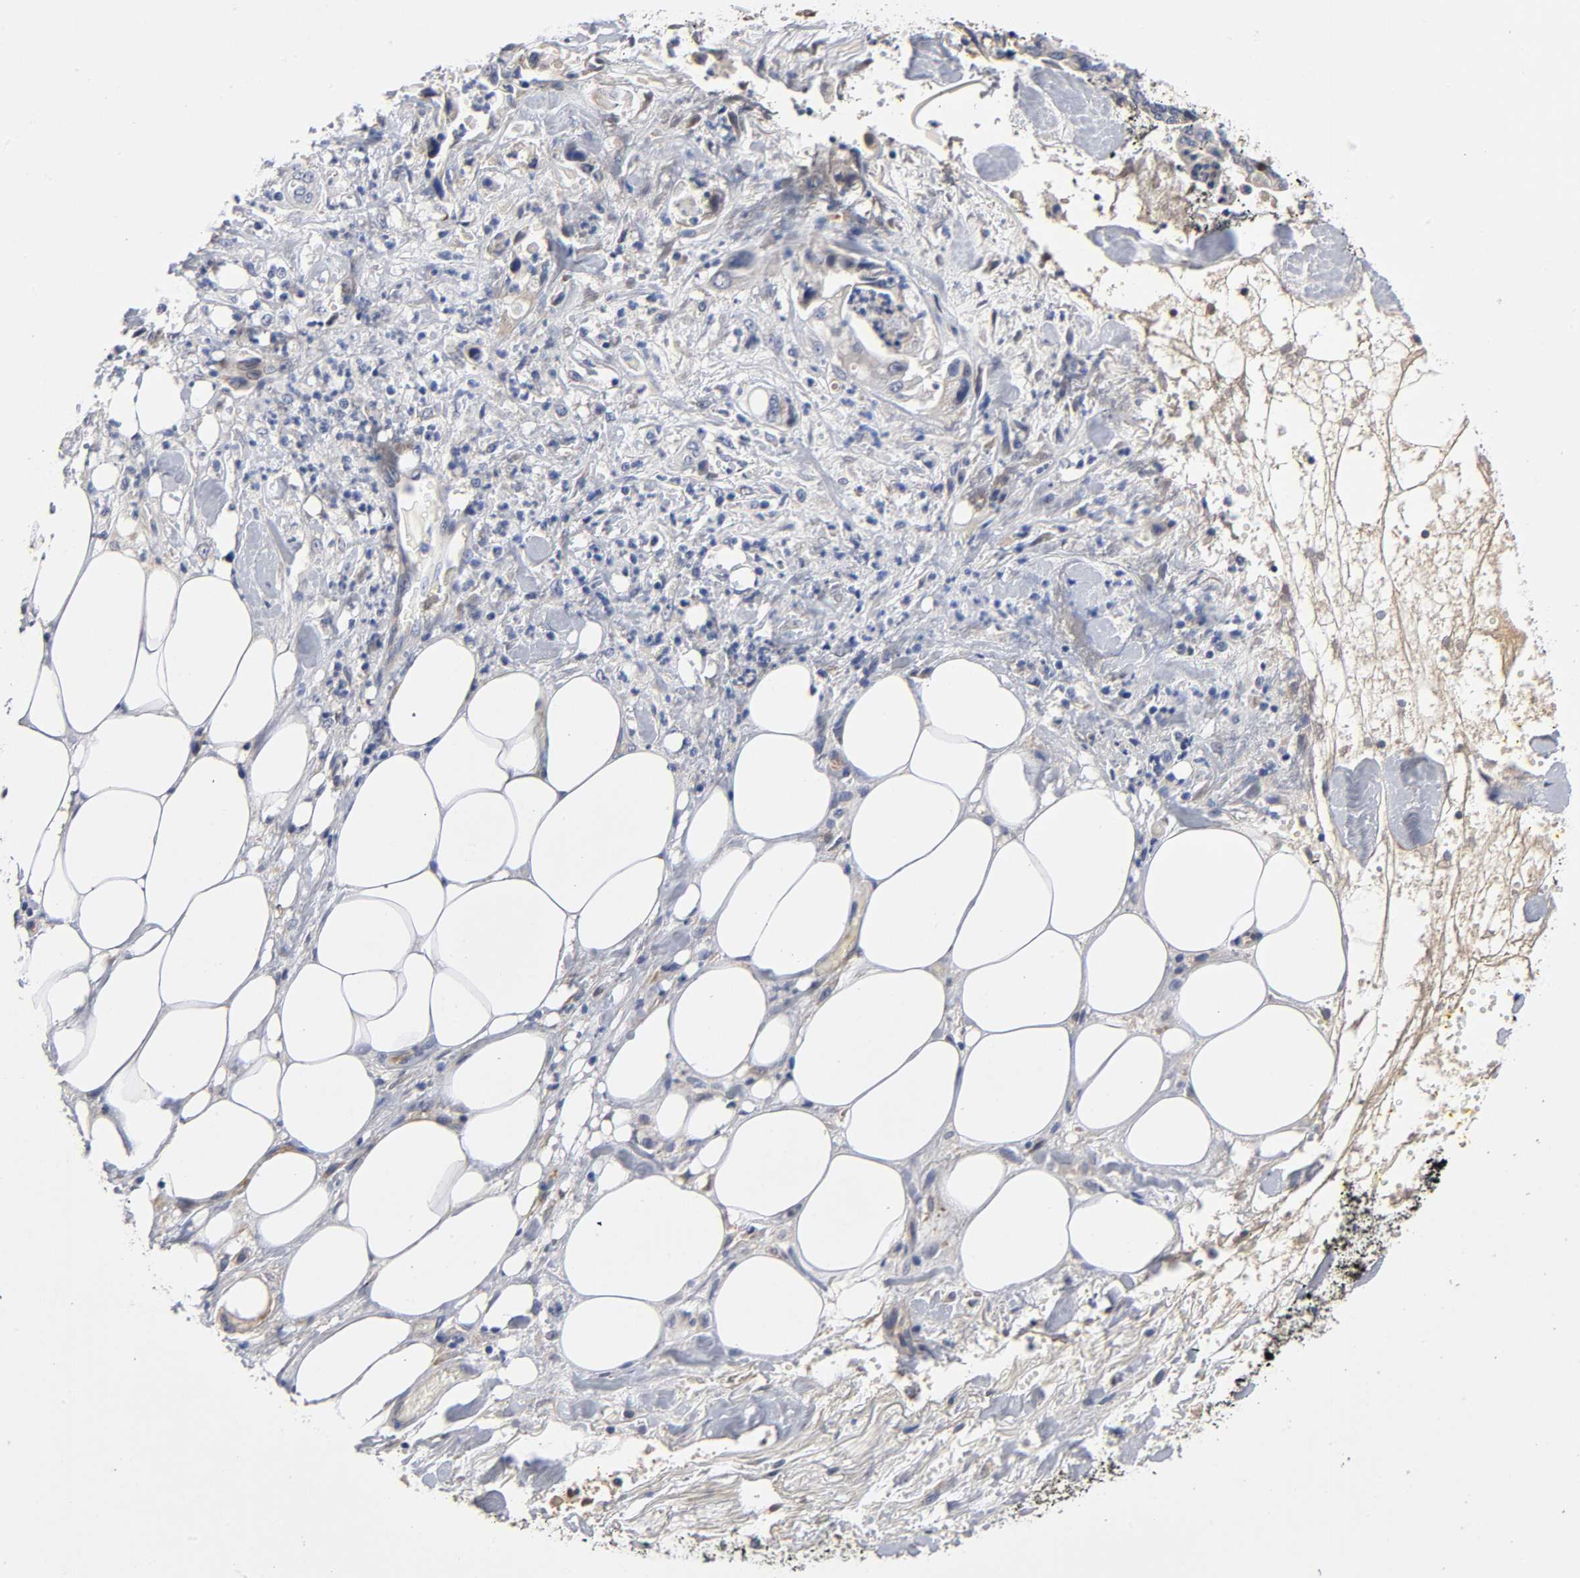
{"staining": {"intensity": "weak", "quantity": "25%-75%", "location": "cytoplasmic/membranous"}, "tissue": "pancreatic cancer", "cell_type": "Tumor cells", "image_type": "cancer", "snomed": [{"axis": "morphology", "description": "Adenocarcinoma, NOS"}, {"axis": "topography", "description": "Pancreas"}], "caption": "Immunohistochemical staining of human pancreatic cancer displays low levels of weak cytoplasmic/membranous staining in approximately 25%-75% of tumor cells. Nuclei are stained in blue.", "gene": "NOVA1", "patient": {"sex": "male", "age": 70}}